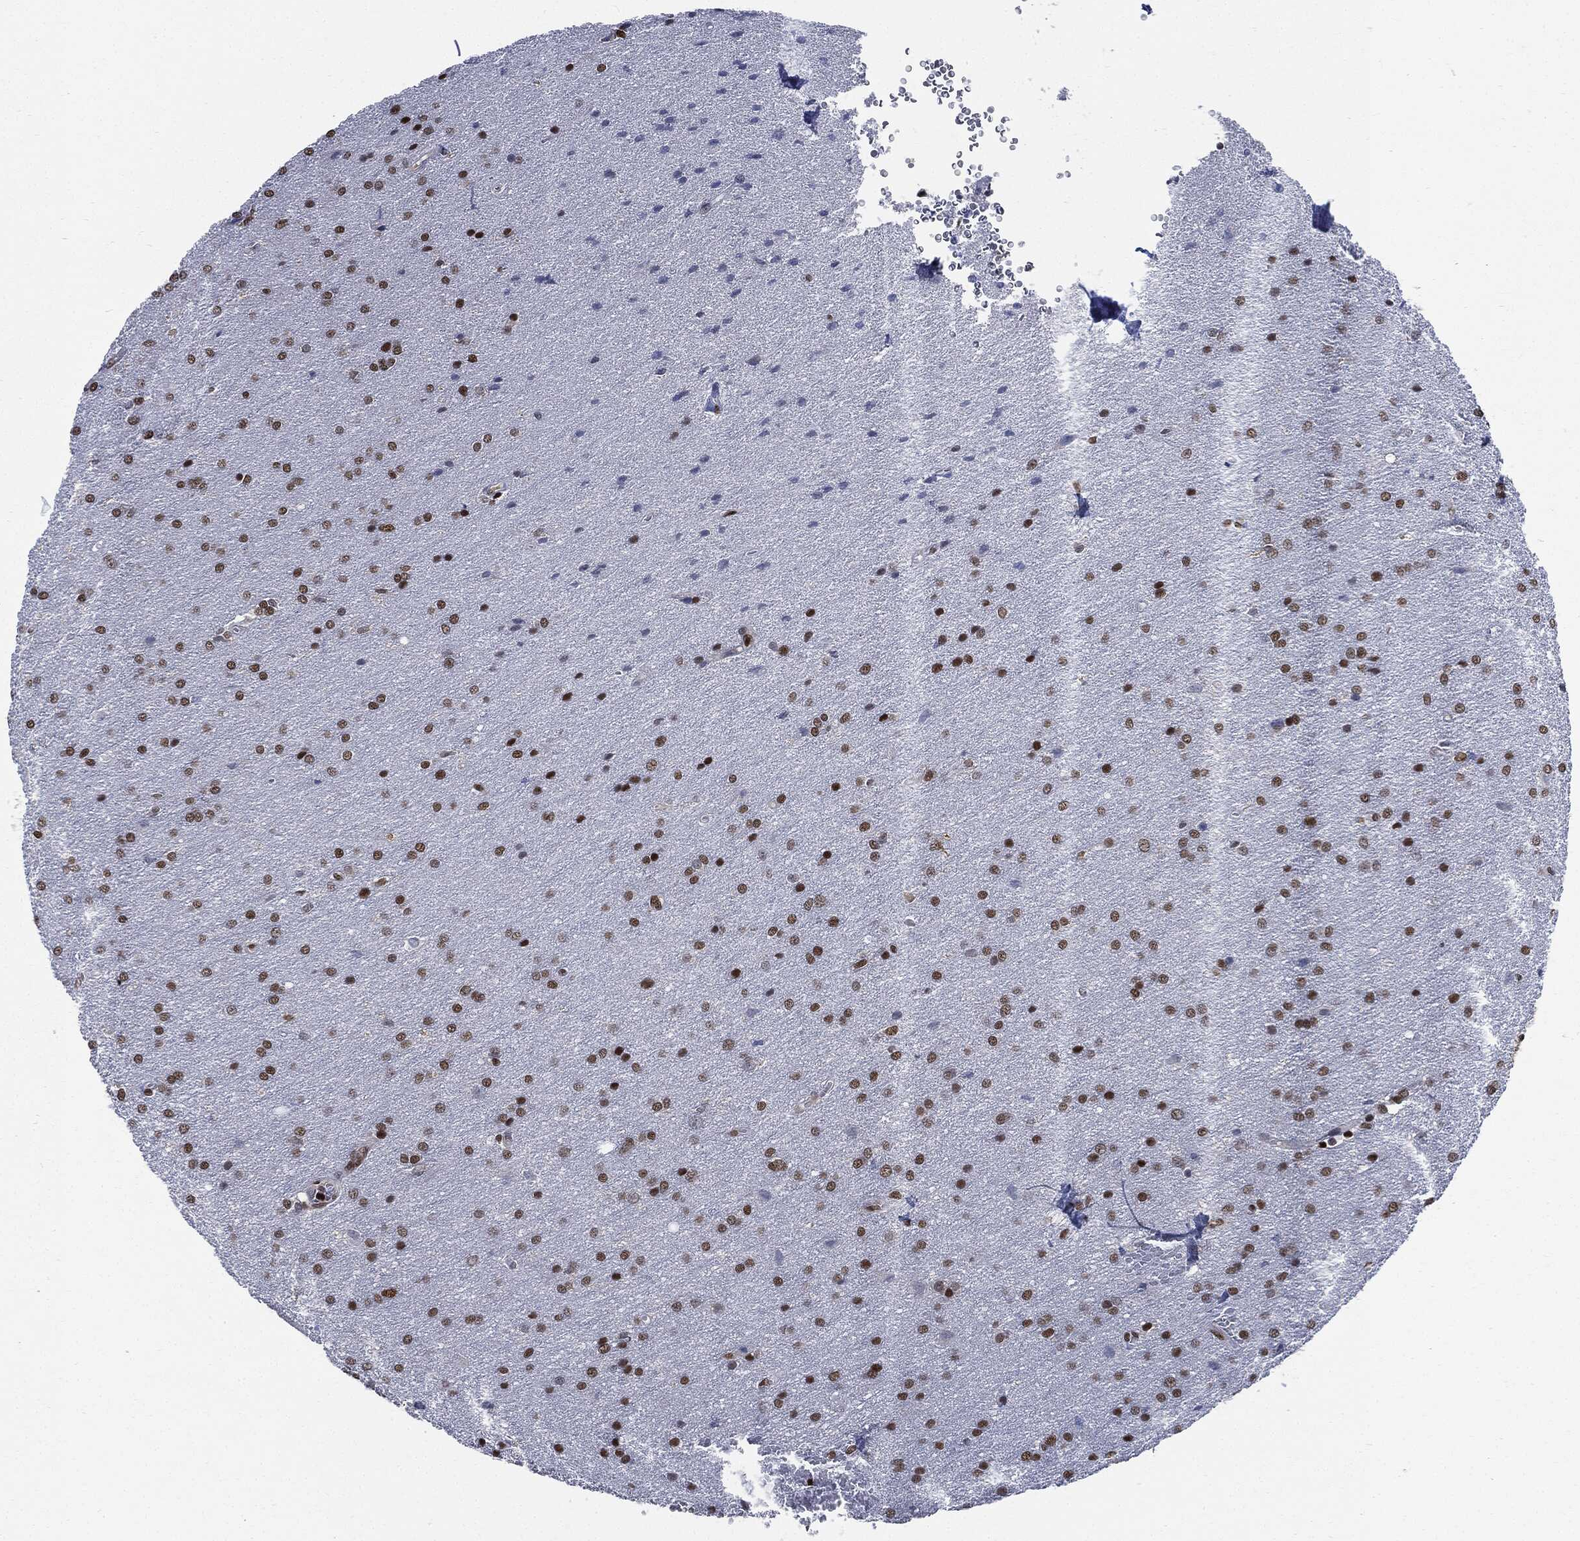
{"staining": {"intensity": "strong", "quantity": "25%-75%", "location": "nuclear"}, "tissue": "glioma", "cell_type": "Tumor cells", "image_type": "cancer", "snomed": [{"axis": "morphology", "description": "Glioma, malignant, Low grade"}, {"axis": "topography", "description": "Brain"}], "caption": "This is a micrograph of immunohistochemistry (IHC) staining of malignant glioma (low-grade), which shows strong staining in the nuclear of tumor cells.", "gene": "PCNA", "patient": {"sex": "female", "age": 32}}